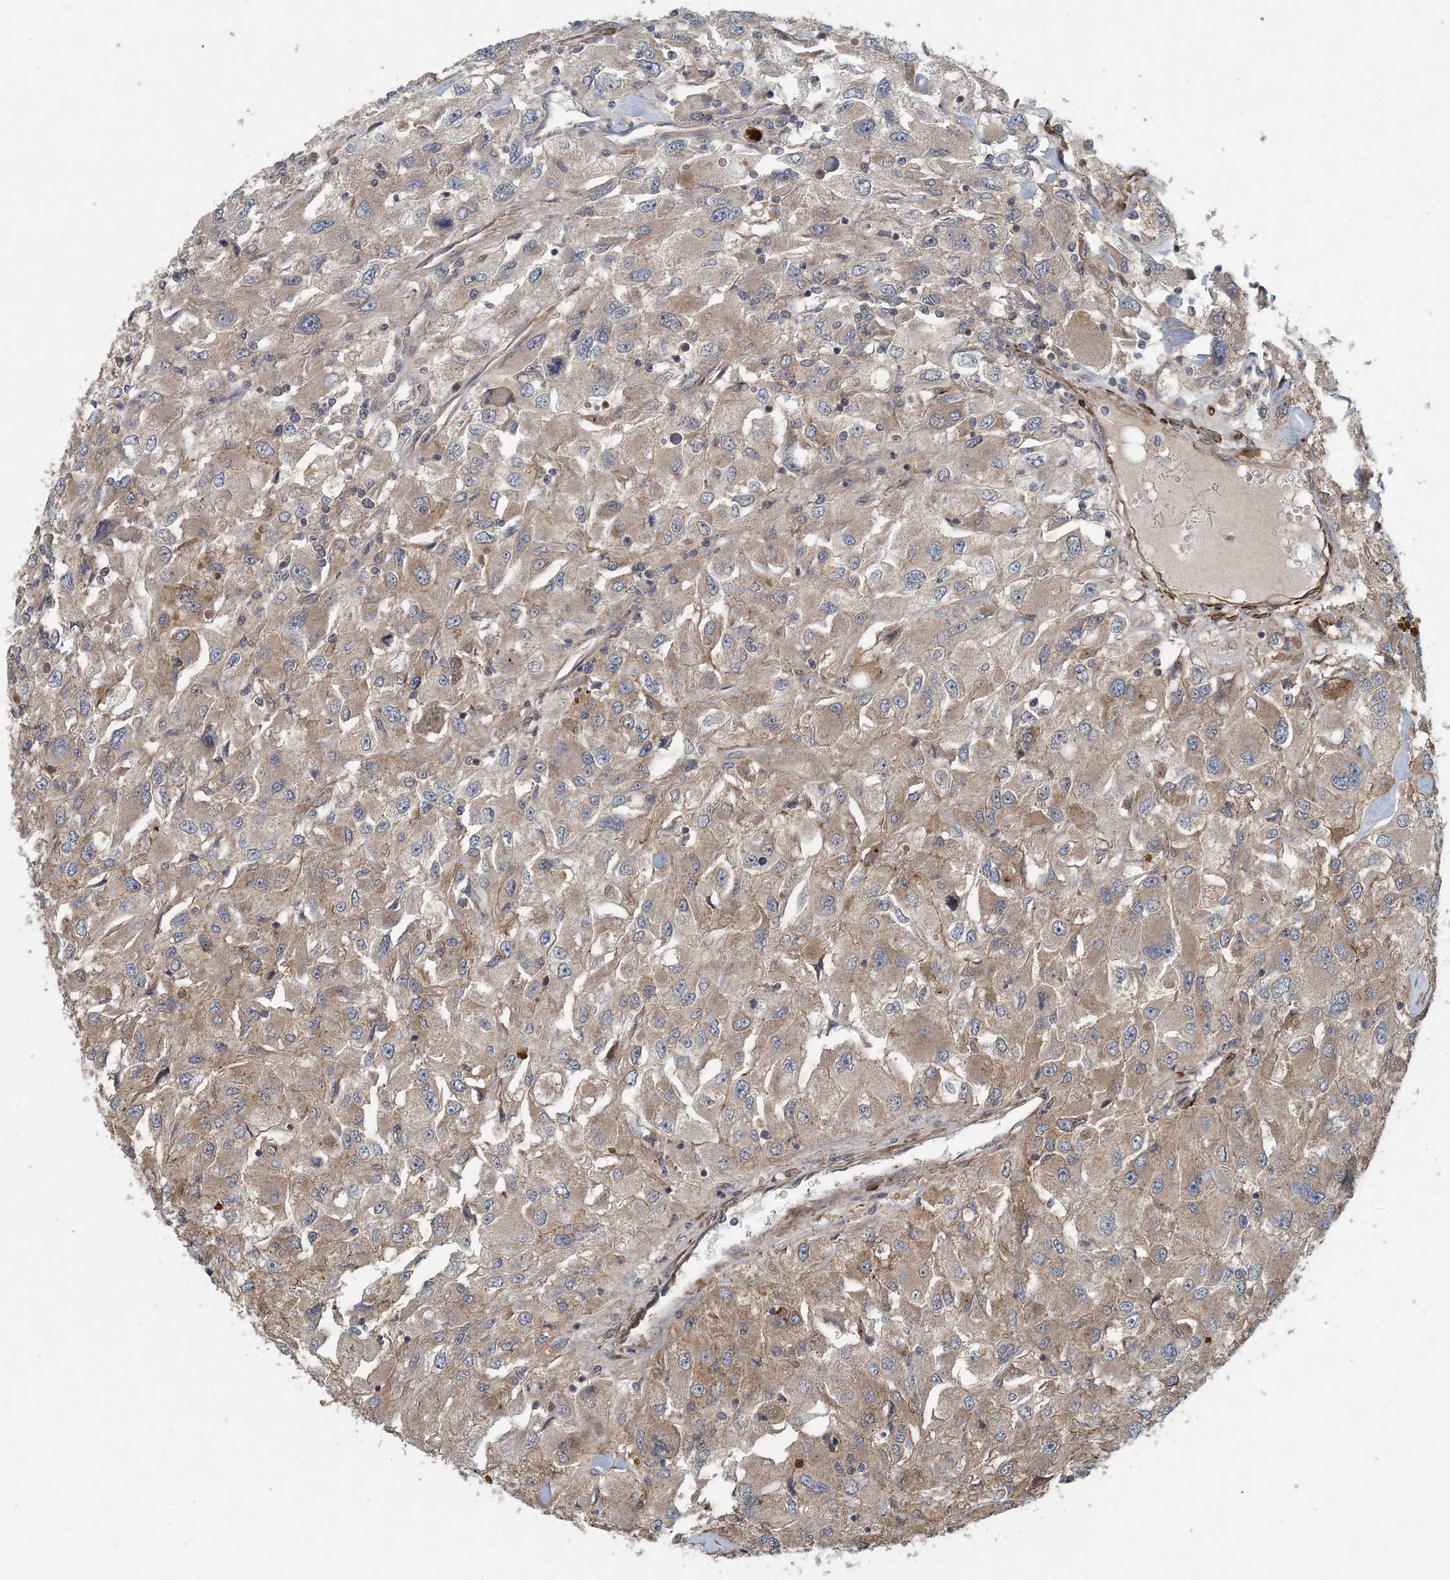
{"staining": {"intensity": "weak", "quantity": ">75%", "location": "cytoplasmic/membranous"}, "tissue": "renal cancer", "cell_type": "Tumor cells", "image_type": "cancer", "snomed": [{"axis": "morphology", "description": "Adenocarcinoma, NOS"}, {"axis": "topography", "description": "Kidney"}], "caption": "Adenocarcinoma (renal) stained with DAB IHC shows low levels of weak cytoplasmic/membranous positivity in approximately >75% of tumor cells. Using DAB (3,3'-diaminobenzidine) (brown) and hematoxylin (blue) stains, captured at high magnification using brightfield microscopy.", "gene": "MYO9B", "patient": {"sex": "female", "age": 52}}